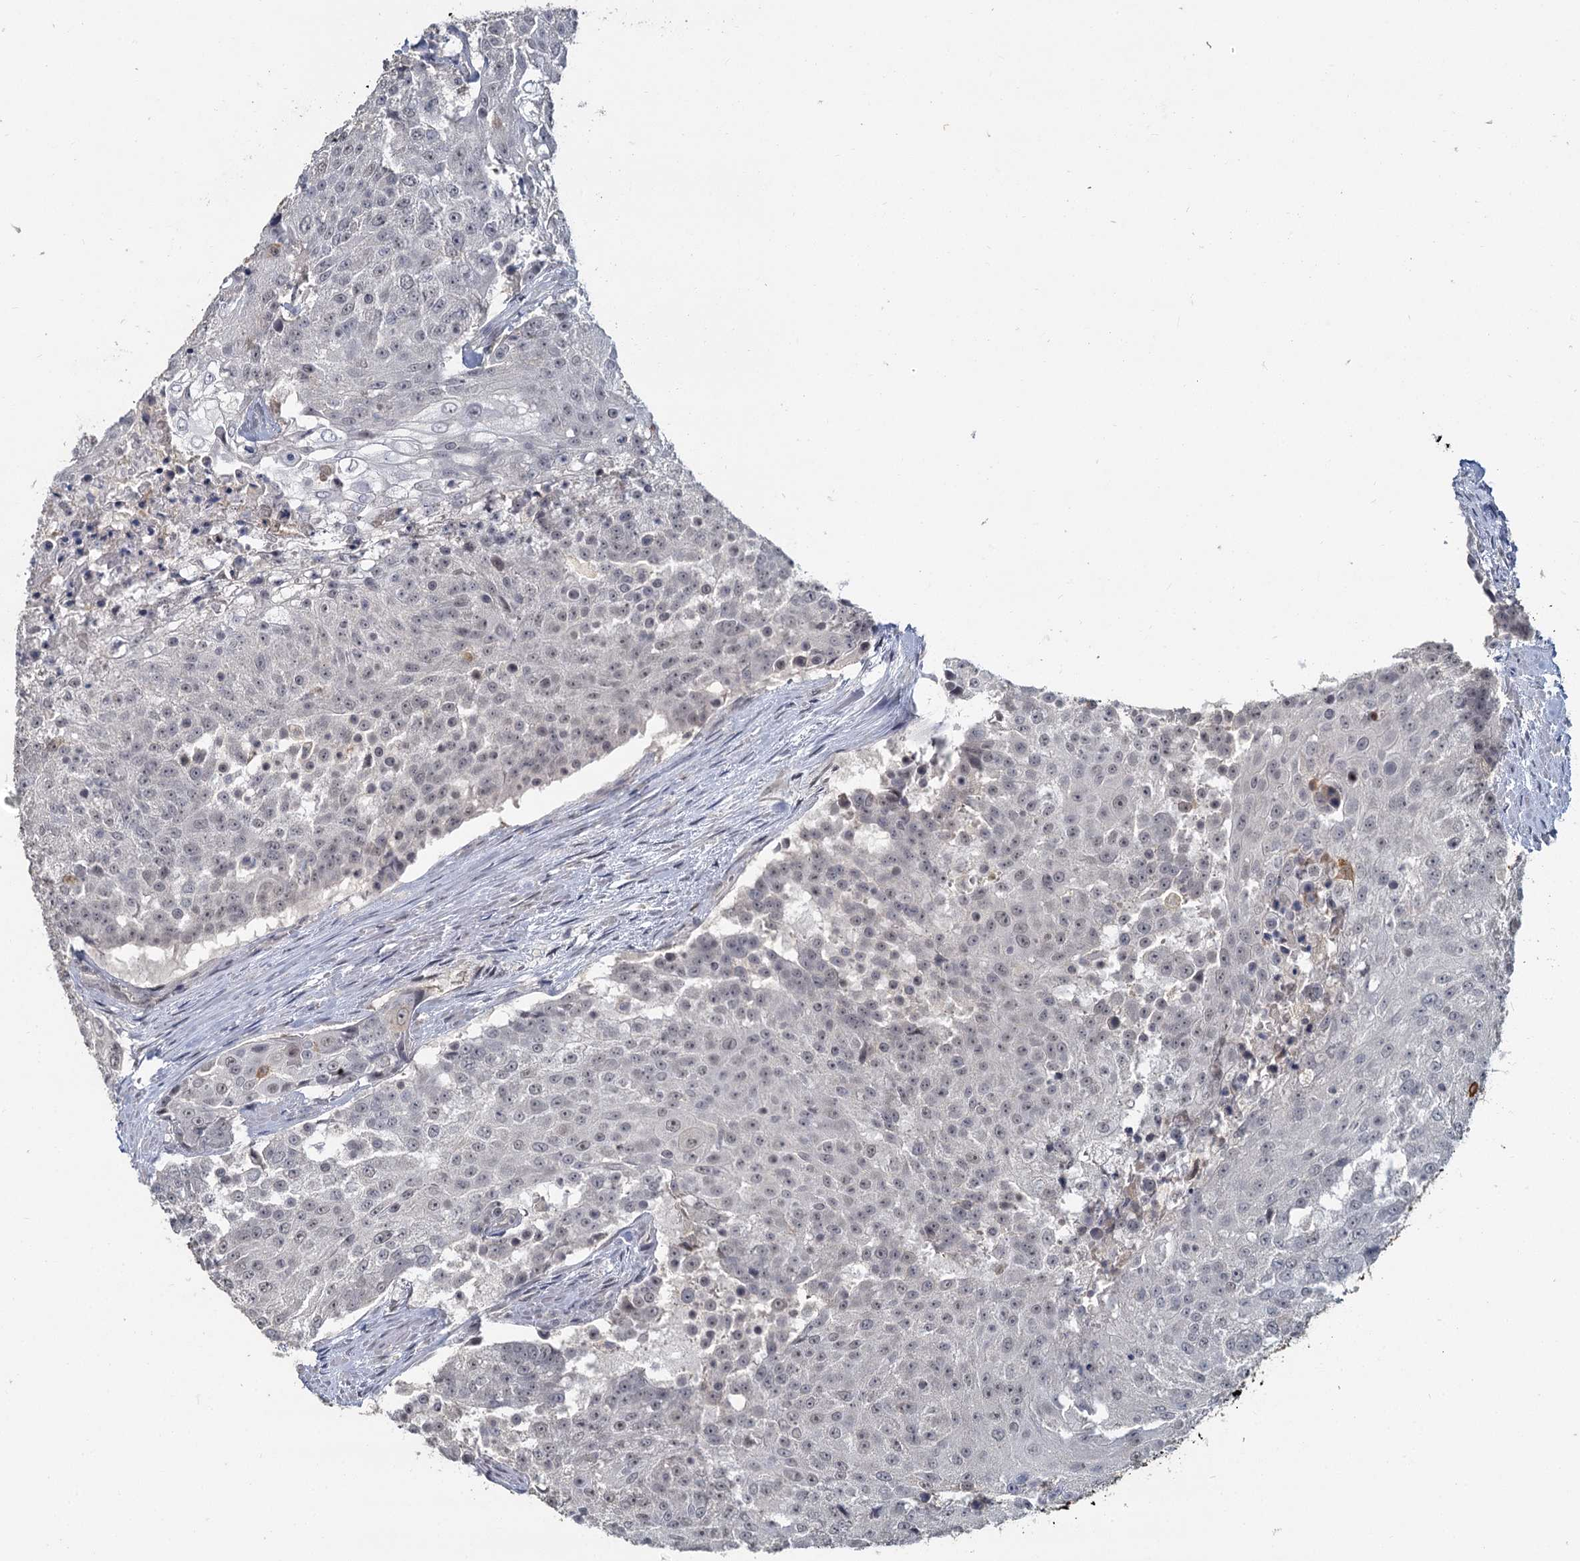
{"staining": {"intensity": "negative", "quantity": "none", "location": "none"}, "tissue": "urothelial cancer", "cell_type": "Tumor cells", "image_type": "cancer", "snomed": [{"axis": "morphology", "description": "Urothelial carcinoma, High grade"}, {"axis": "topography", "description": "Urinary bladder"}], "caption": "Immunohistochemical staining of human urothelial carcinoma (high-grade) reveals no significant positivity in tumor cells. Nuclei are stained in blue.", "gene": "MUCL1", "patient": {"sex": "female", "age": 63}}